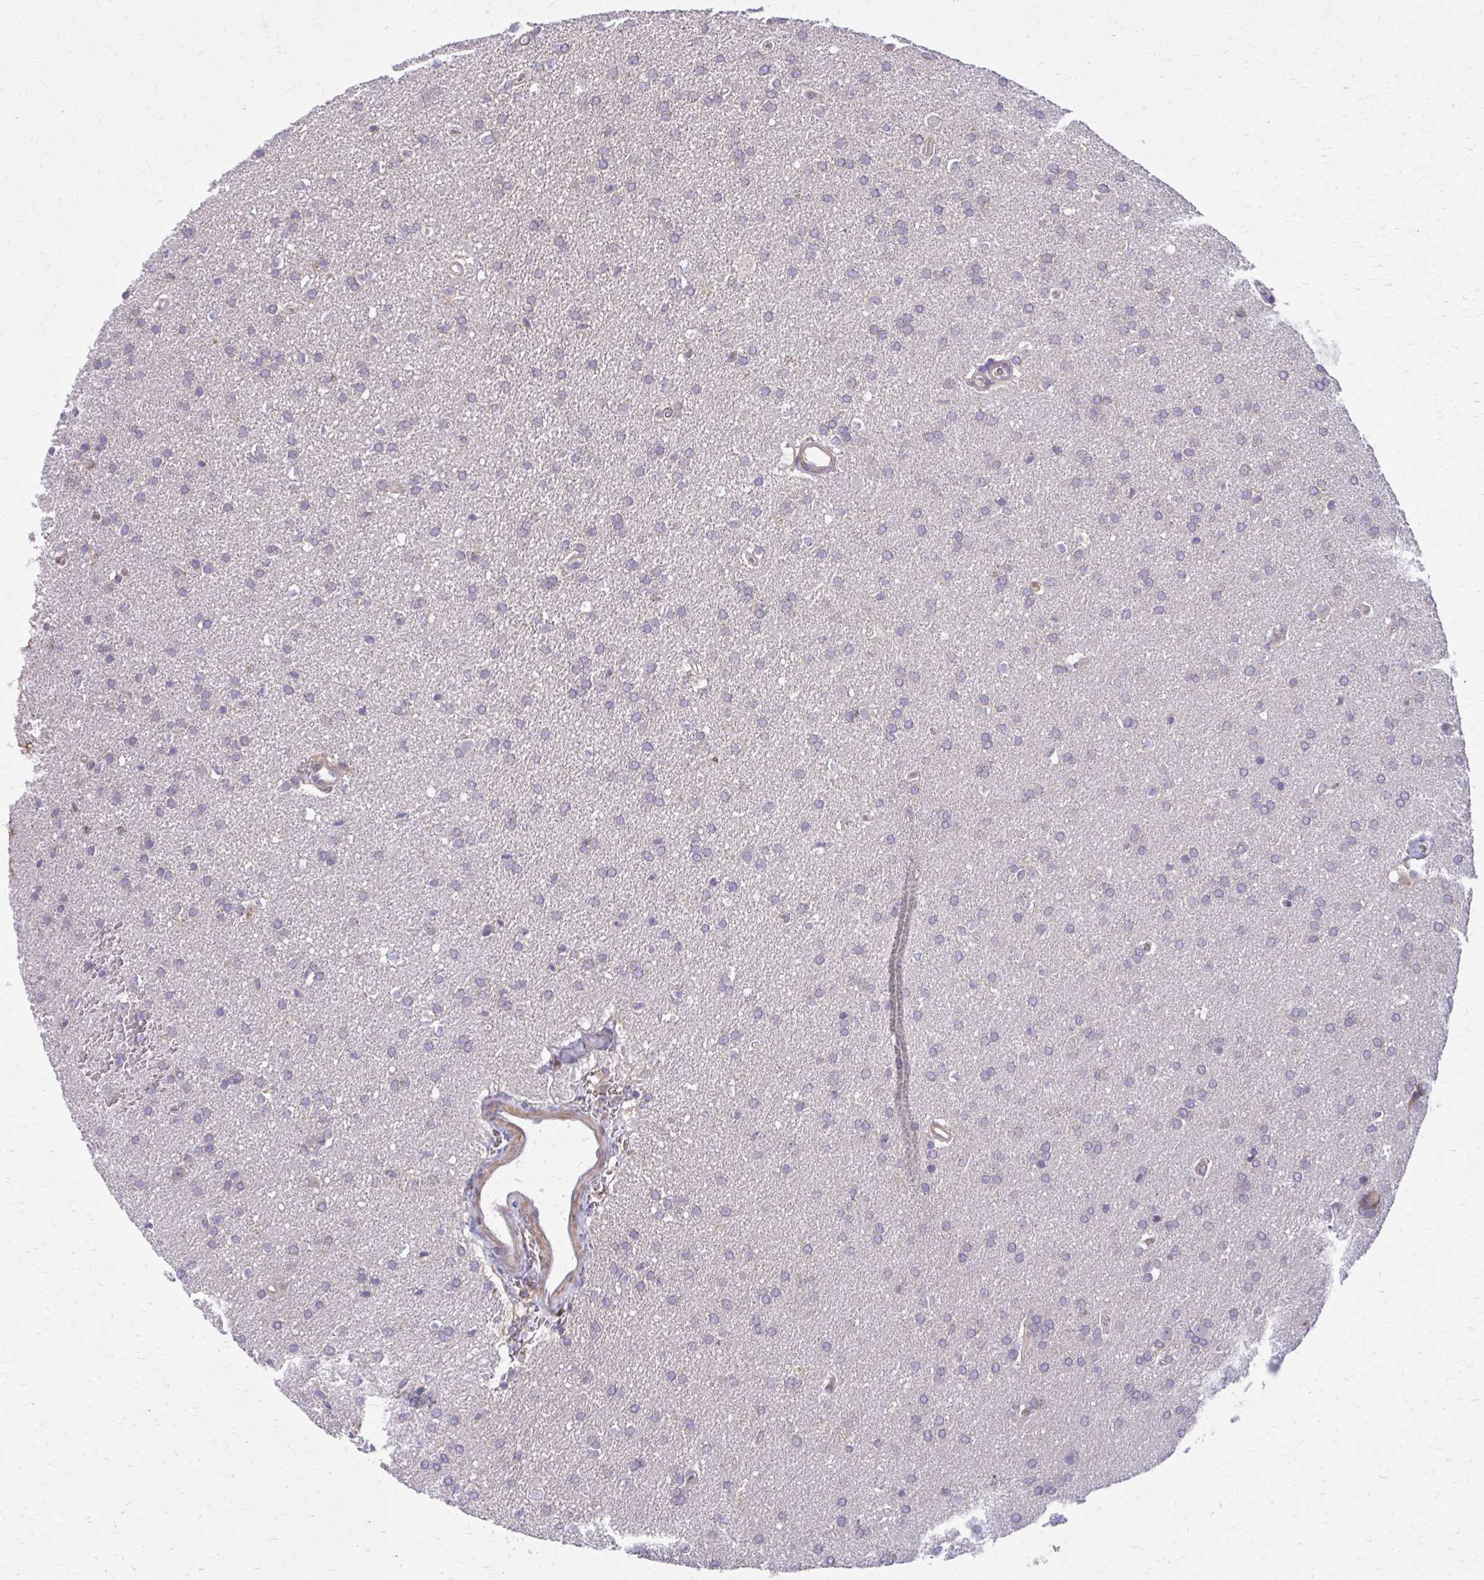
{"staining": {"intensity": "negative", "quantity": "none", "location": "none"}, "tissue": "glioma", "cell_type": "Tumor cells", "image_type": "cancer", "snomed": [{"axis": "morphology", "description": "Glioma, malignant, Low grade"}, {"axis": "topography", "description": "Brain"}], "caption": "Malignant glioma (low-grade) stained for a protein using IHC shows no positivity tumor cells.", "gene": "CEMP1", "patient": {"sex": "female", "age": 34}}